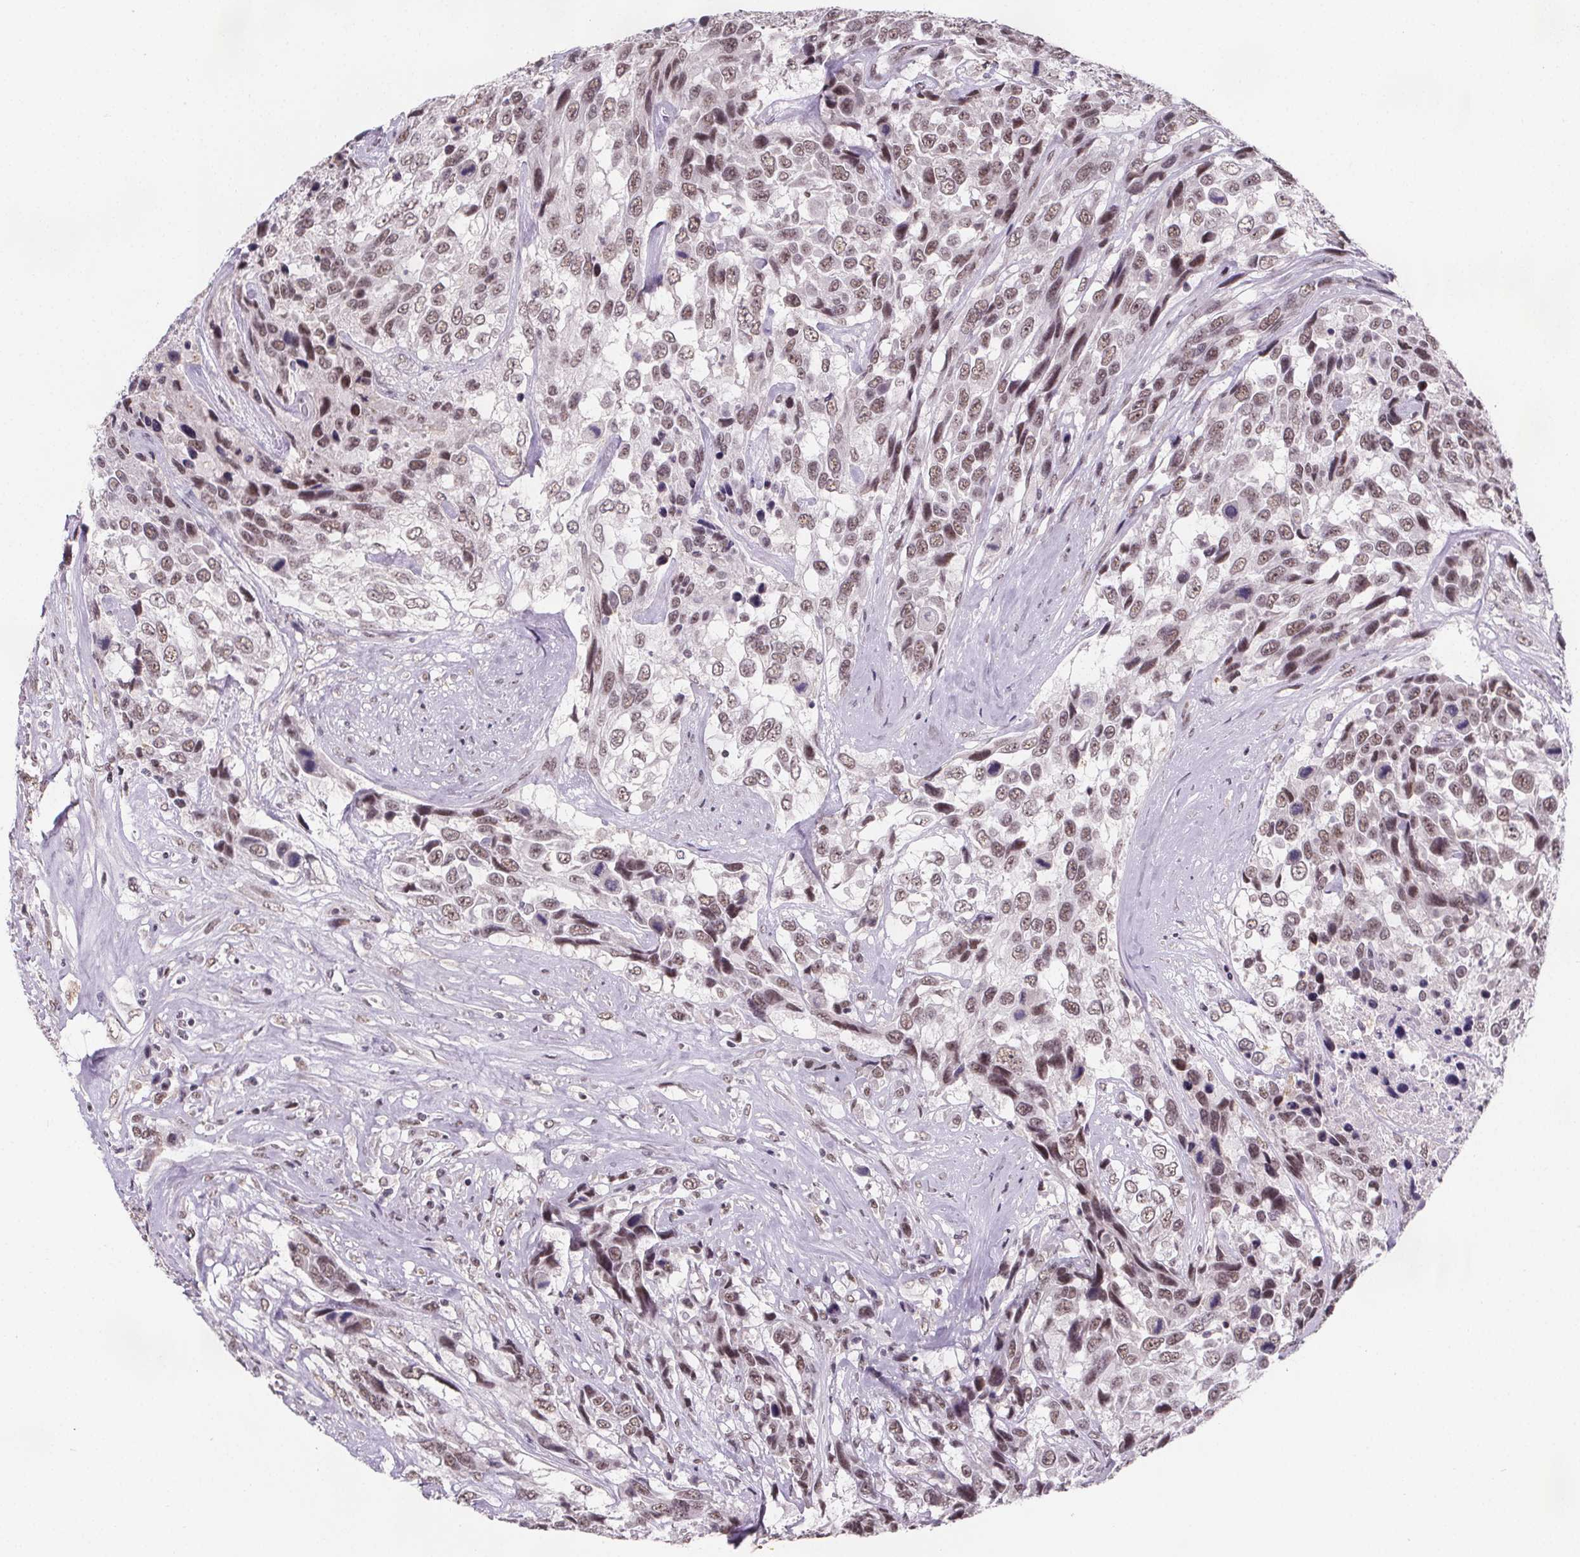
{"staining": {"intensity": "moderate", "quantity": ">75%", "location": "nuclear"}, "tissue": "urothelial cancer", "cell_type": "Tumor cells", "image_type": "cancer", "snomed": [{"axis": "morphology", "description": "Urothelial carcinoma, High grade"}, {"axis": "topography", "description": "Urinary bladder"}], "caption": "Immunohistochemical staining of high-grade urothelial carcinoma exhibits moderate nuclear protein positivity in about >75% of tumor cells. The staining was performed using DAB (3,3'-diaminobenzidine) to visualize the protein expression in brown, while the nuclei were stained in blue with hematoxylin (Magnification: 20x).", "gene": "ZNF572", "patient": {"sex": "female", "age": 70}}